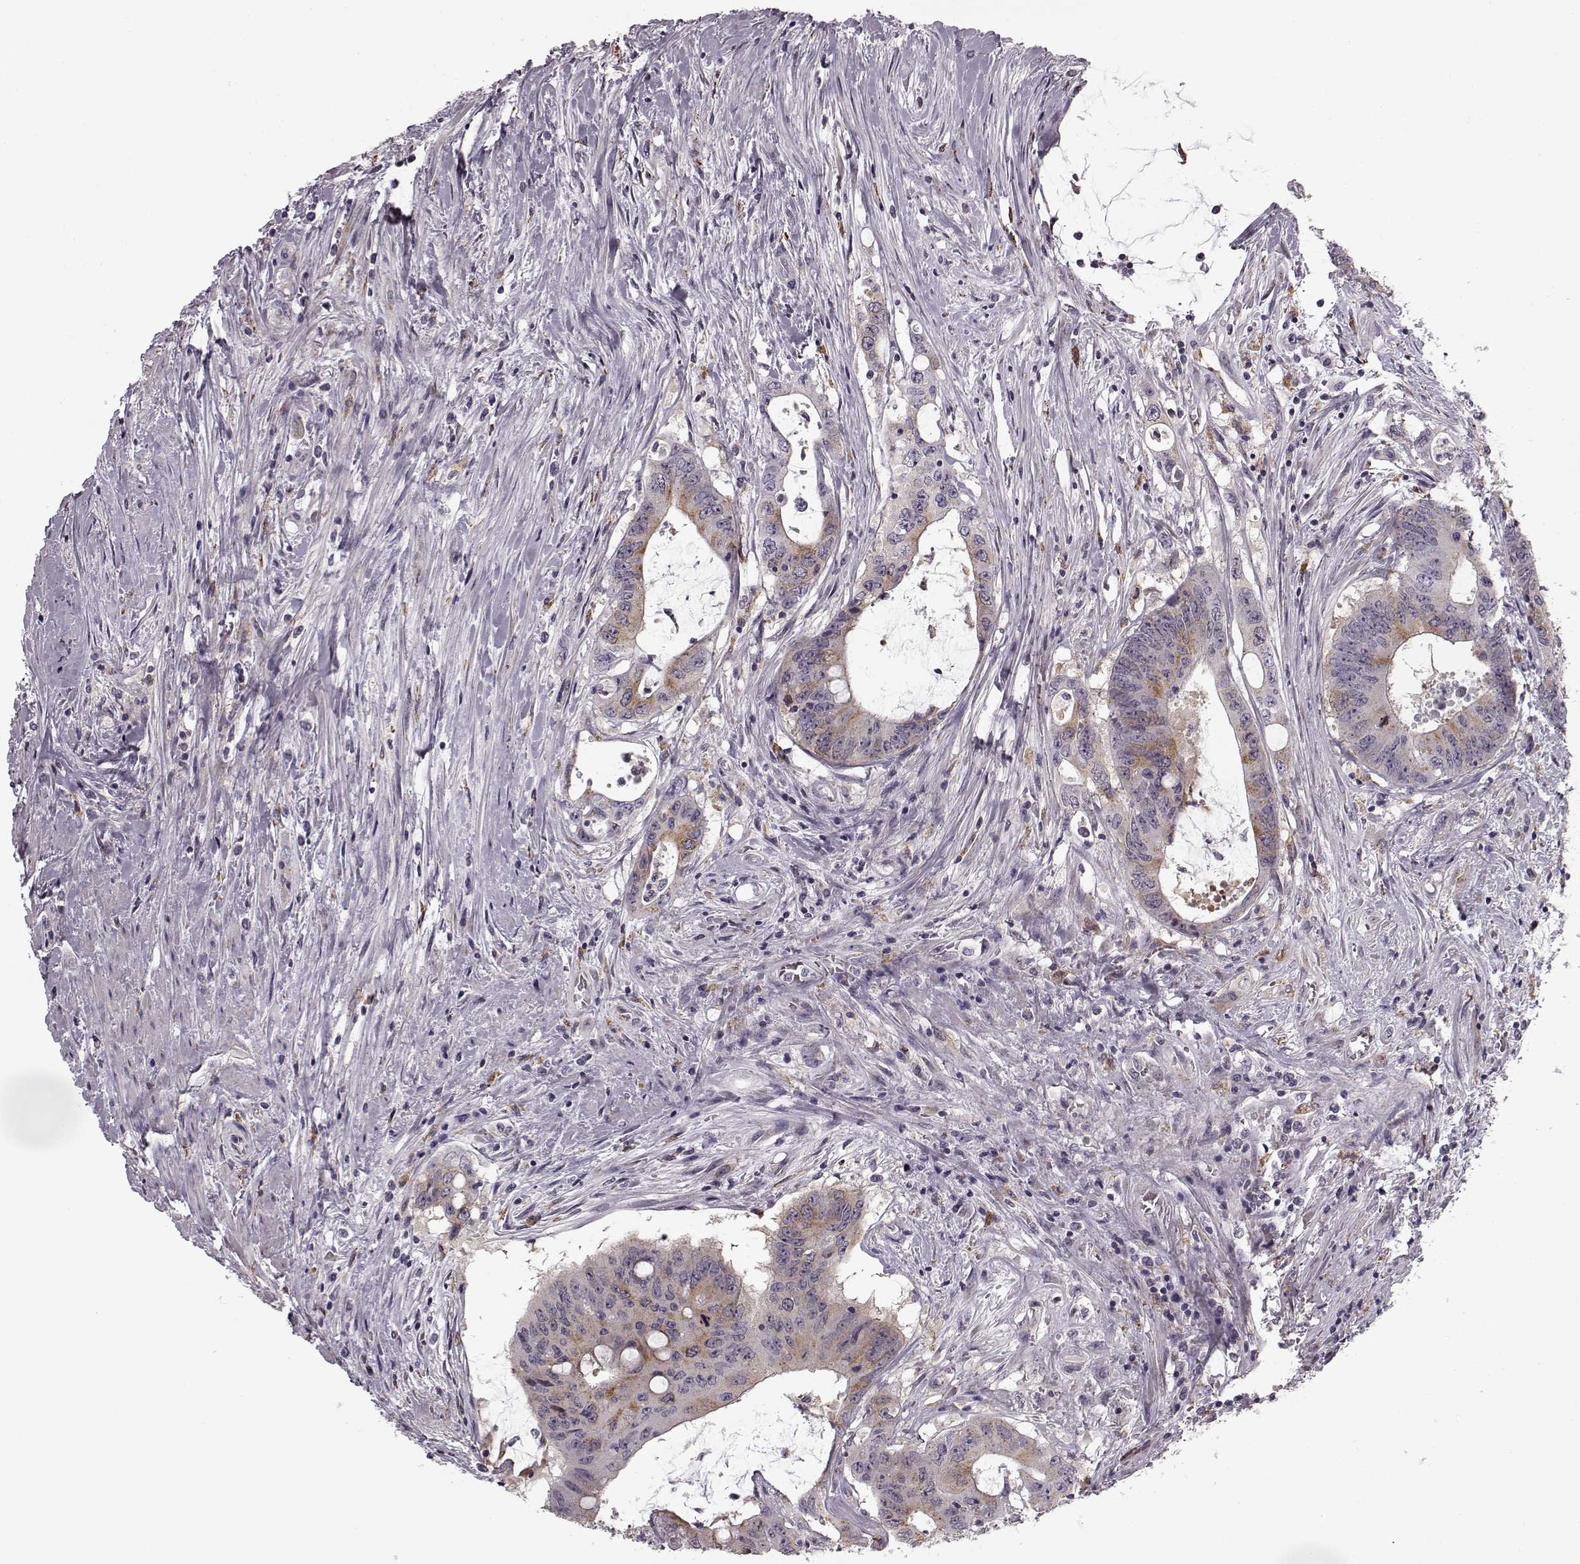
{"staining": {"intensity": "moderate", "quantity": "<25%", "location": "cytoplasmic/membranous"}, "tissue": "colorectal cancer", "cell_type": "Tumor cells", "image_type": "cancer", "snomed": [{"axis": "morphology", "description": "Adenocarcinoma, NOS"}, {"axis": "topography", "description": "Rectum"}], "caption": "A low amount of moderate cytoplasmic/membranous positivity is identified in approximately <25% of tumor cells in colorectal cancer tissue. (IHC, brightfield microscopy, high magnification).", "gene": "HMMR", "patient": {"sex": "male", "age": 59}}